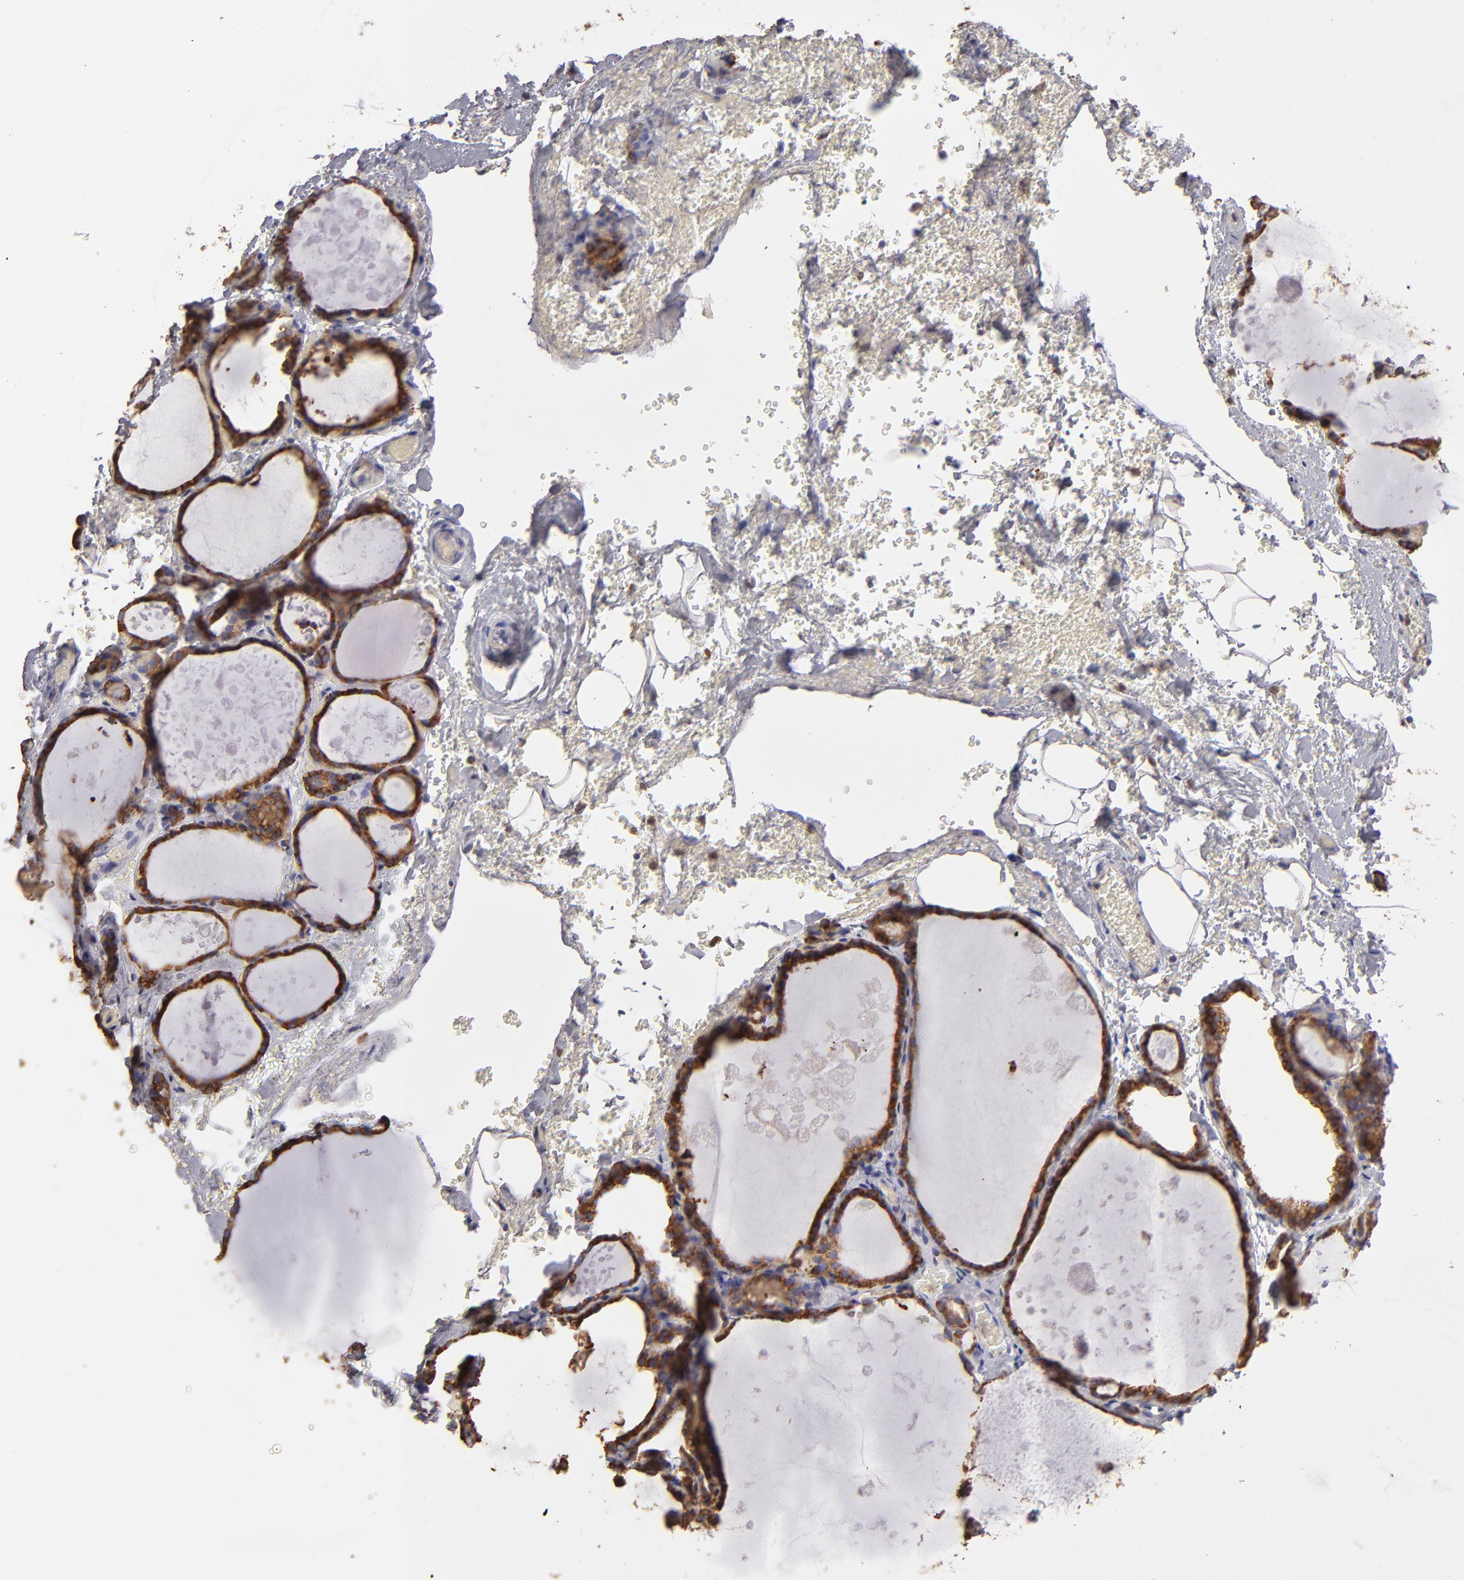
{"staining": {"intensity": "strong", "quantity": ">75%", "location": "cytoplasmic/membranous"}, "tissue": "thyroid gland", "cell_type": "Glandular cells", "image_type": "normal", "snomed": [{"axis": "morphology", "description": "Normal tissue, NOS"}, {"axis": "topography", "description": "Thyroid gland"}], "caption": "Immunohistochemical staining of benign thyroid gland demonstrates high levels of strong cytoplasmic/membranous positivity in approximately >75% of glandular cells.", "gene": "CALR", "patient": {"sex": "male", "age": 61}}